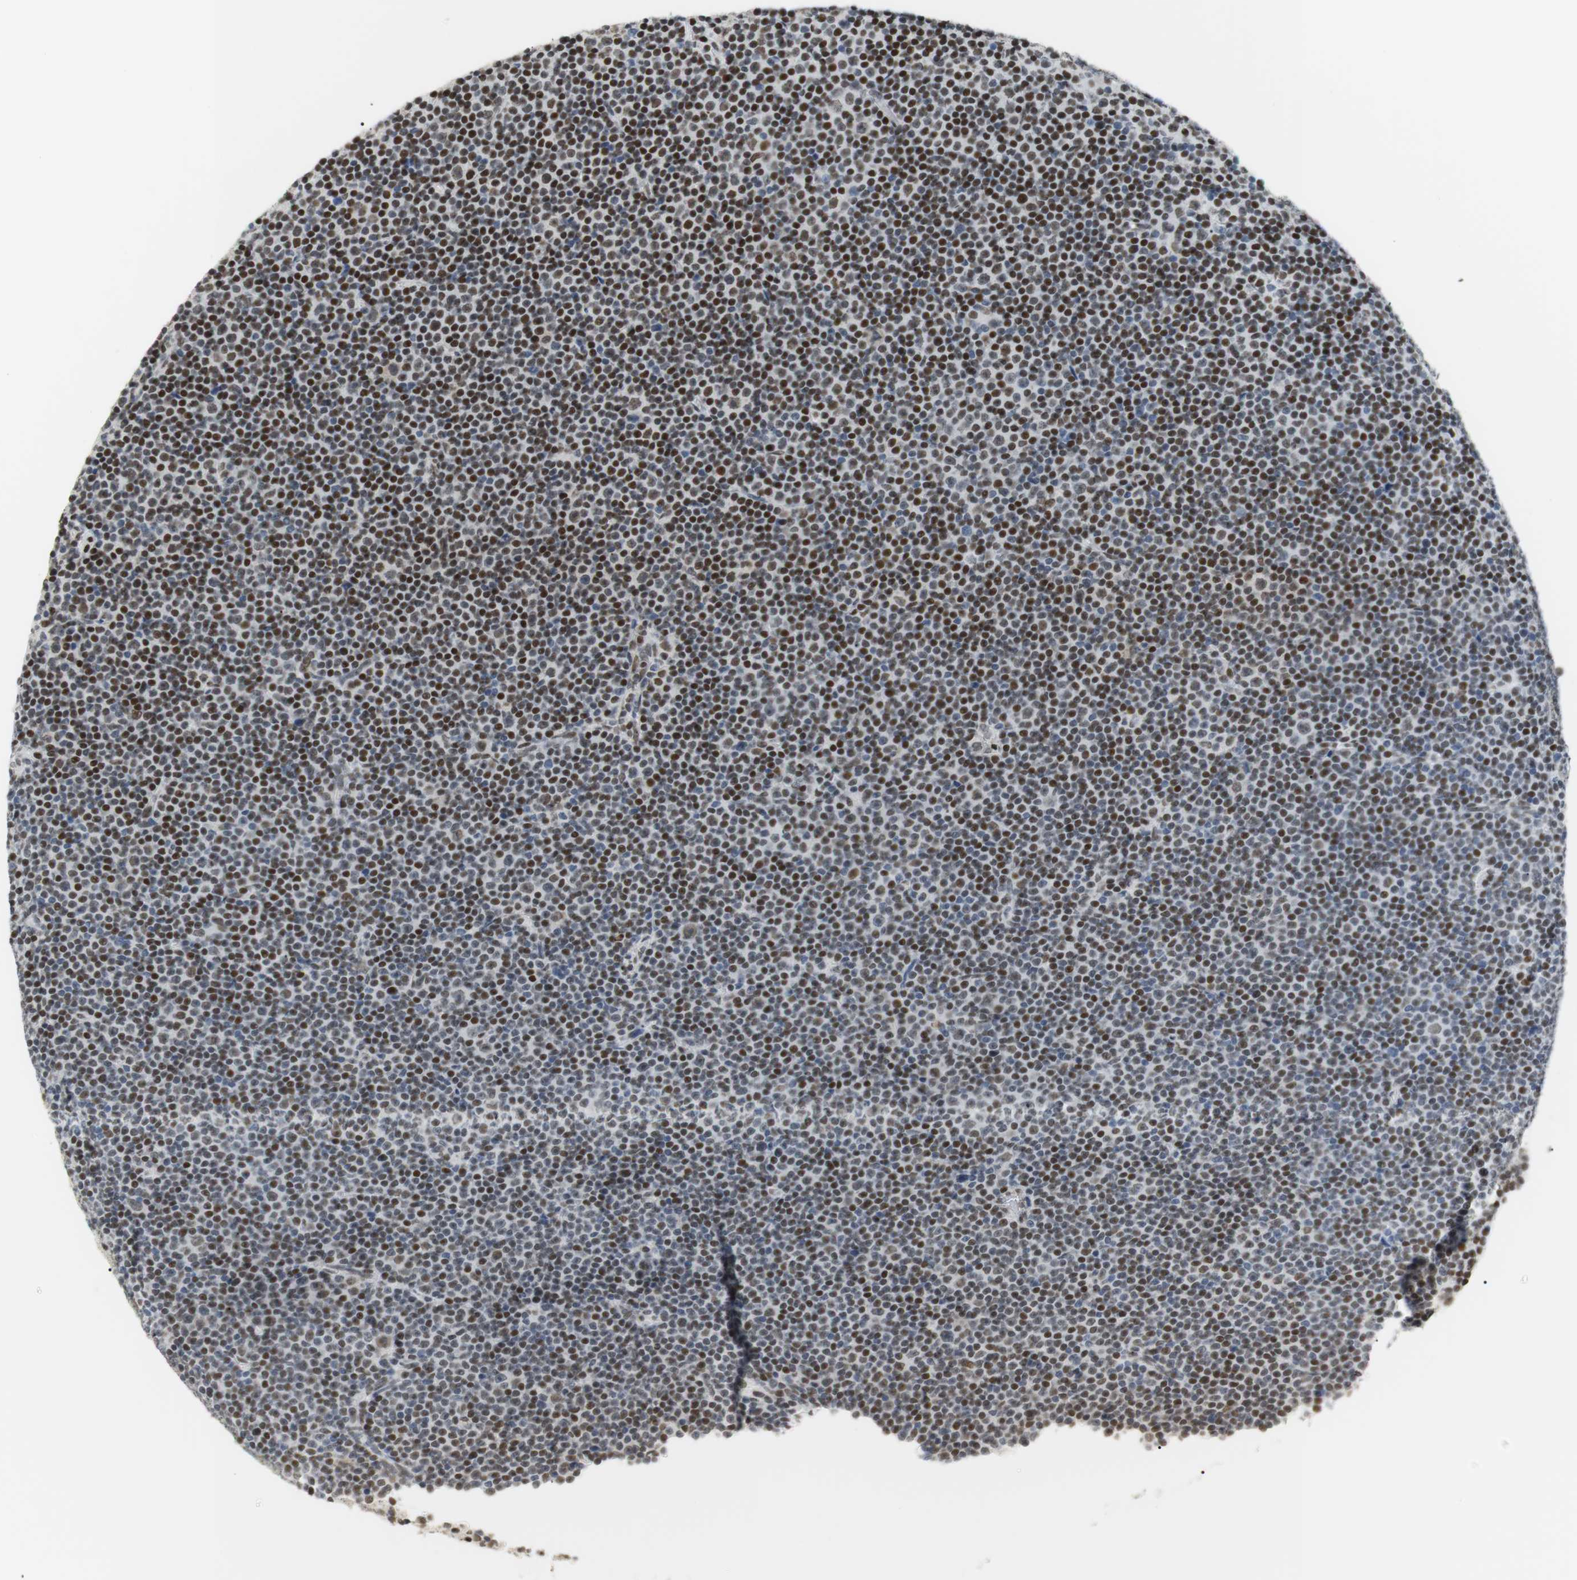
{"staining": {"intensity": "strong", "quantity": ">75%", "location": "nuclear"}, "tissue": "lymphoma", "cell_type": "Tumor cells", "image_type": "cancer", "snomed": [{"axis": "morphology", "description": "Malignant lymphoma, non-Hodgkin's type, Low grade"}, {"axis": "topography", "description": "Lymph node"}], "caption": "Tumor cells show strong nuclear staining in about >75% of cells in malignant lymphoma, non-Hodgkin's type (low-grade).", "gene": "BMI1", "patient": {"sex": "female", "age": 67}}